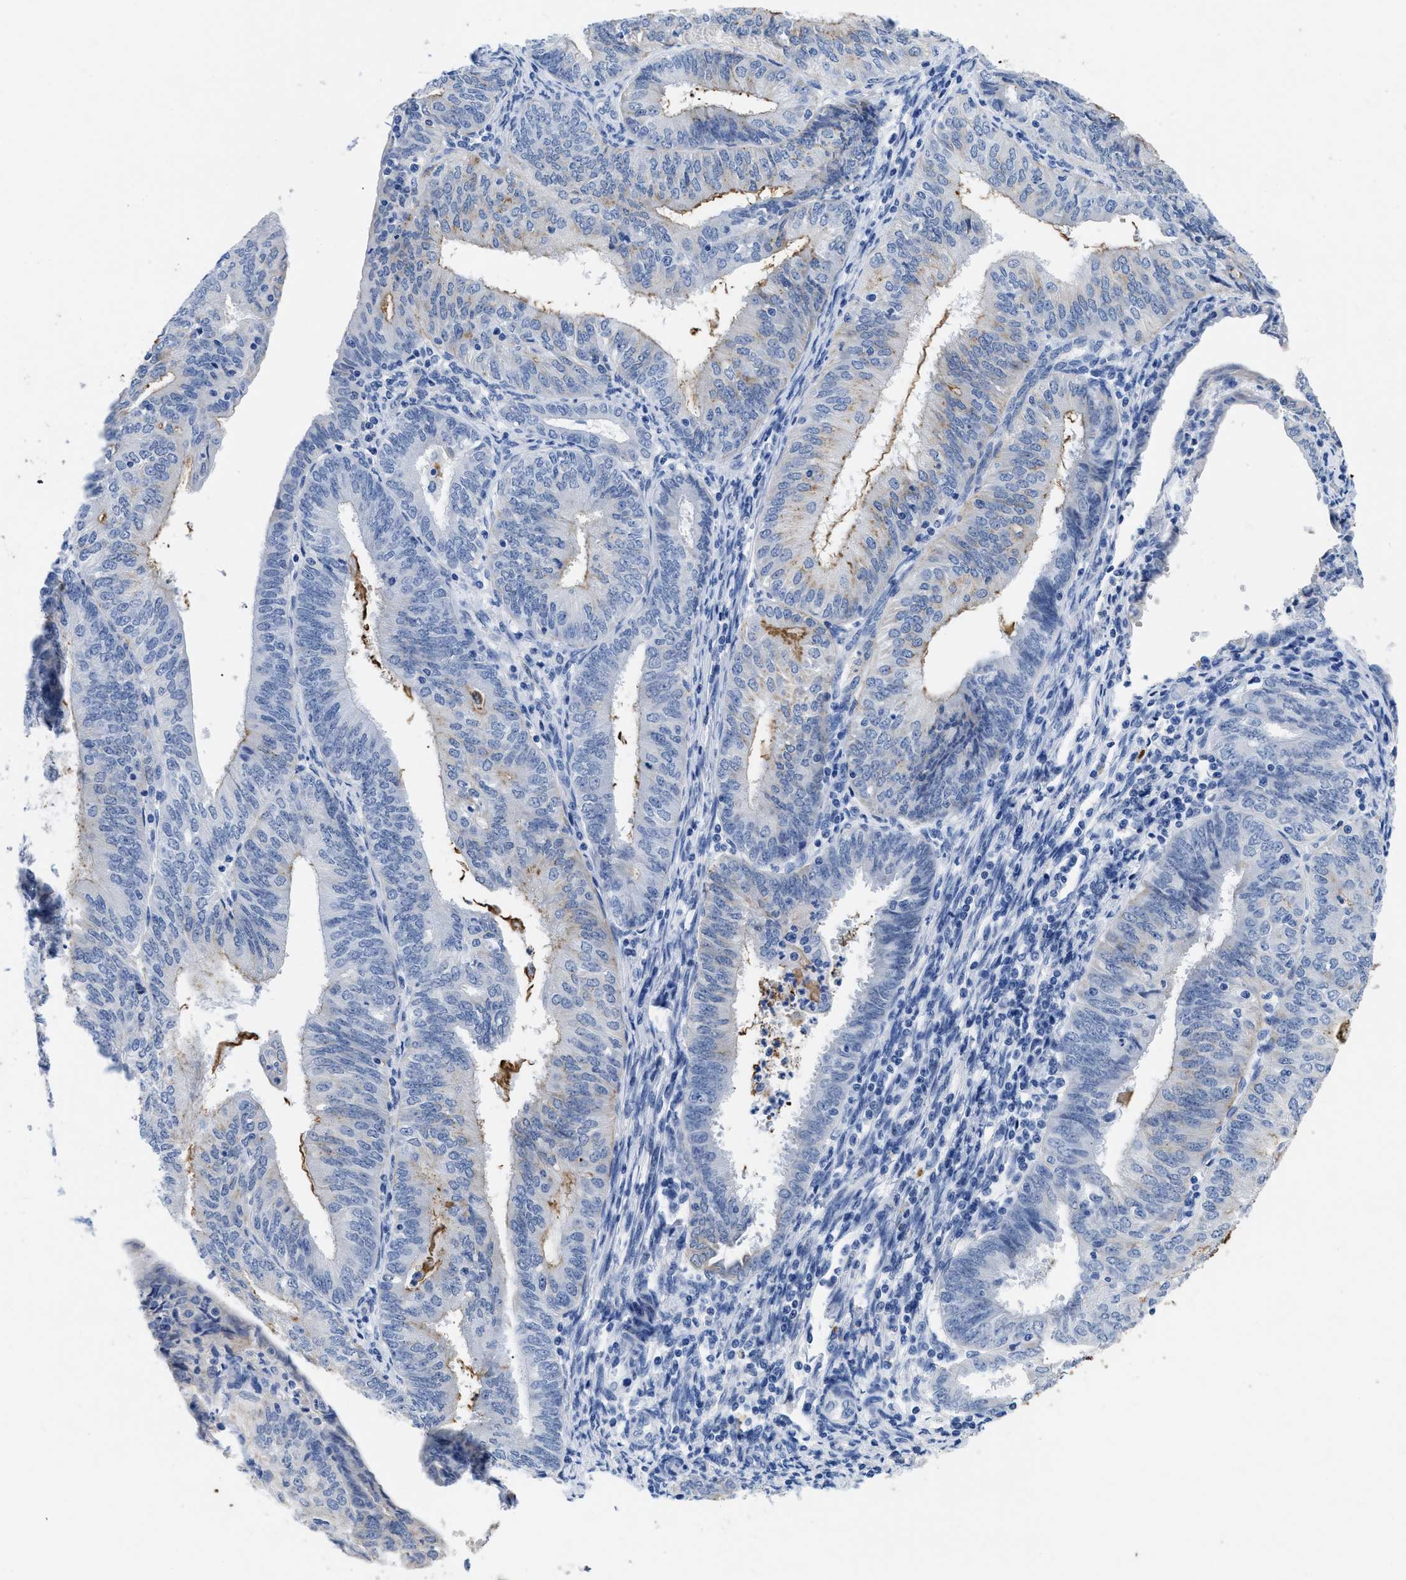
{"staining": {"intensity": "weak", "quantity": "<25%", "location": "cytoplasmic/membranous"}, "tissue": "endometrial cancer", "cell_type": "Tumor cells", "image_type": "cancer", "snomed": [{"axis": "morphology", "description": "Adenocarcinoma, NOS"}, {"axis": "topography", "description": "Endometrium"}], "caption": "This is an immunohistochemistry micrograph of endometrial adenocarcinoma. There is no staining in tumor cells.", "gene": "TMEM68", "patient": {"sex": "female", "age": 58}}